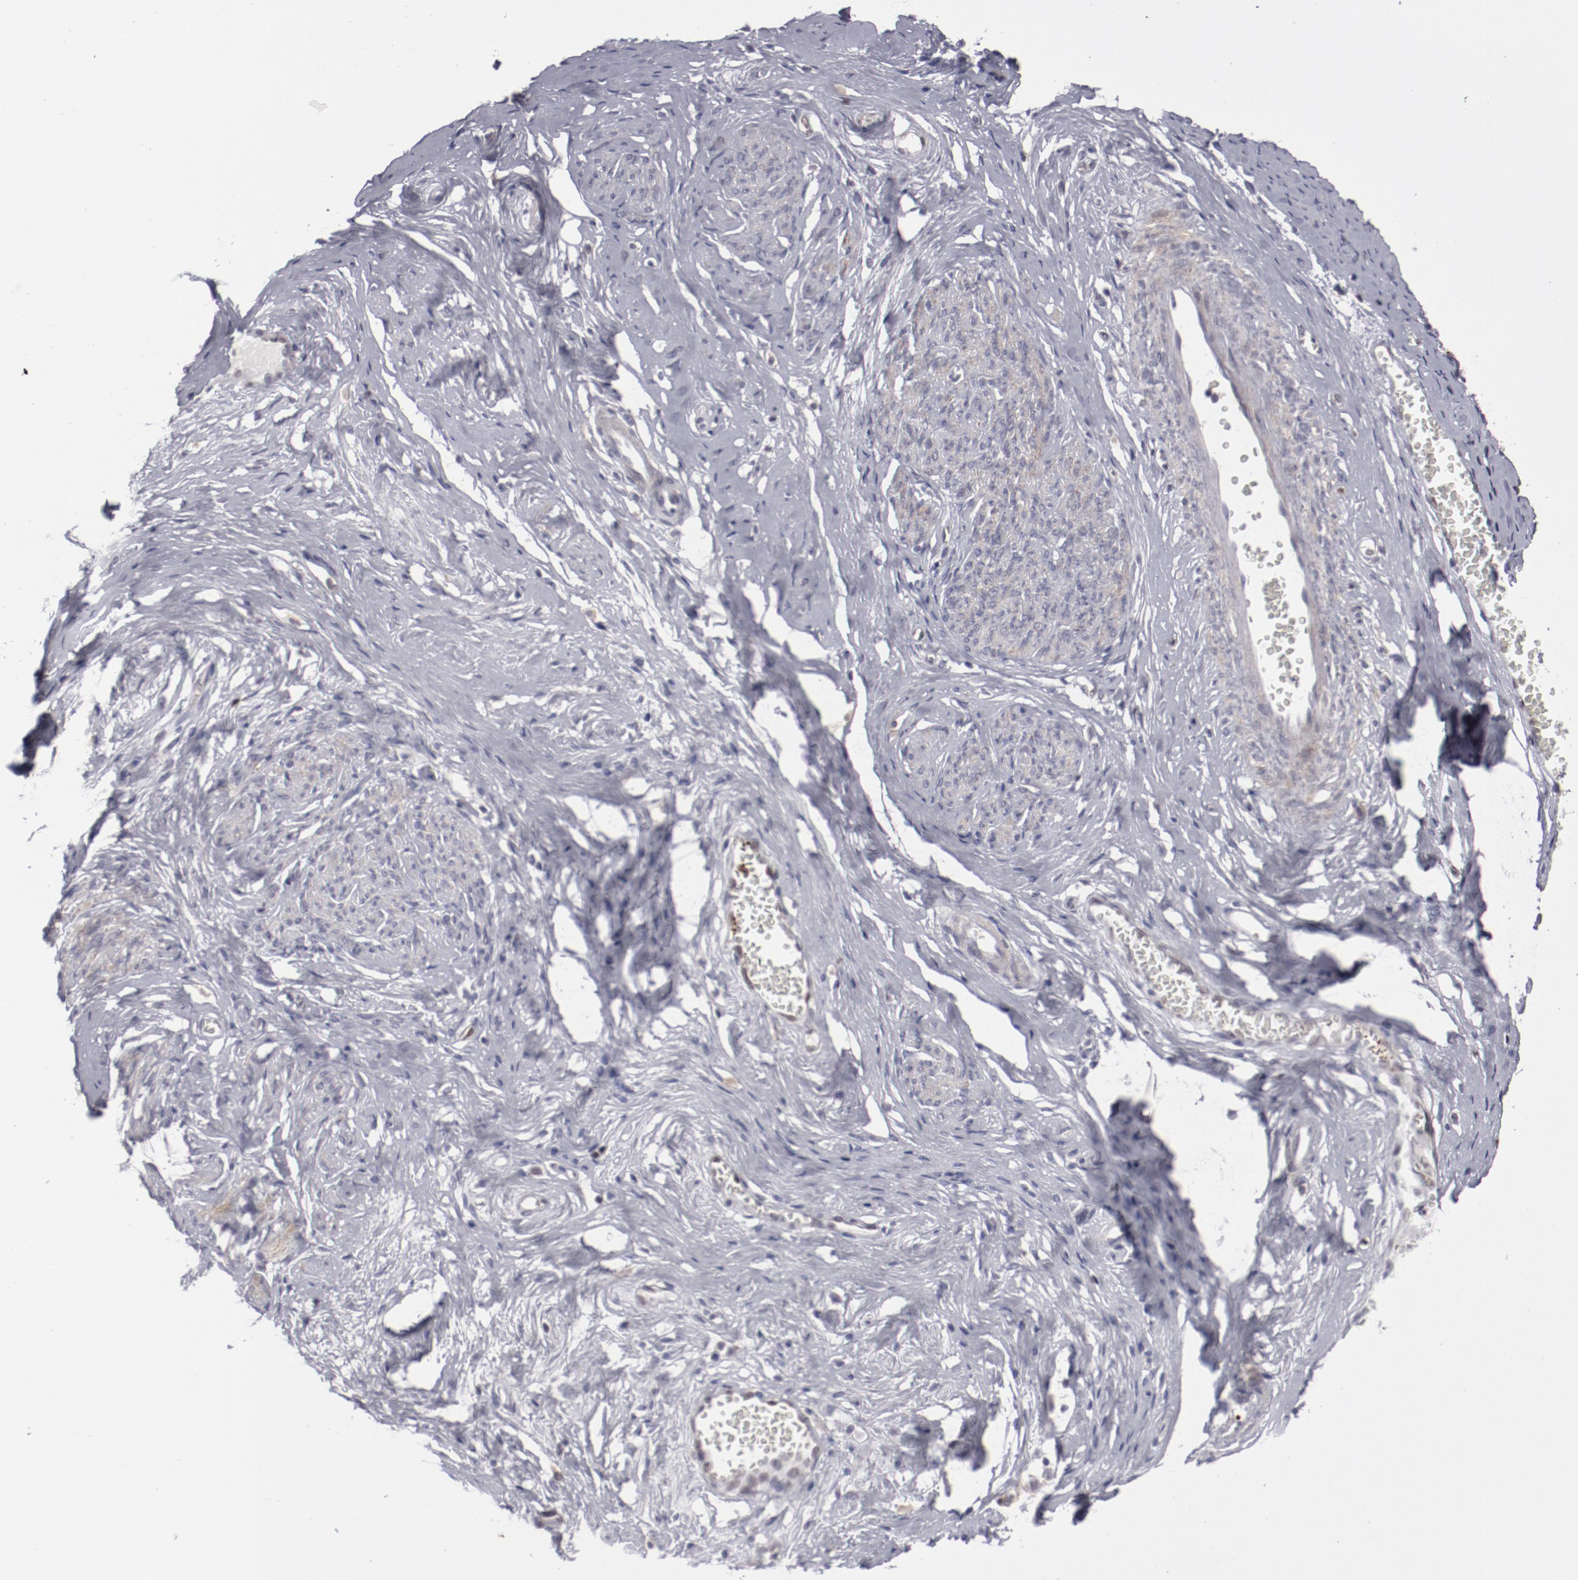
{"staining": {"intensity": "negative", "quantity": "none", "location": "none"}, "tissue": "cervical cancer", "cell_type": "Tumor cells", "image_type": "cancer", "snomed": [{"axis": "morphology", "description": "Normal tissue, NOS"}, {"axis": "morphology", "description": "Squamous cell carcinoma, NOS"}, {"axis": "topography", "description": "Cervix"}], "caption": "There is no significant staining in tumor cells of cervical squamous cell carcinoma. (Stains: DAB (3,3'-diaminobenzidine) immunohistochemistry with hematoxylin counter stain, Microscopy: brightfield microscopy at high magnification).", "gene": "LEF1", "patient": {"sex": "female", "age": 67}}